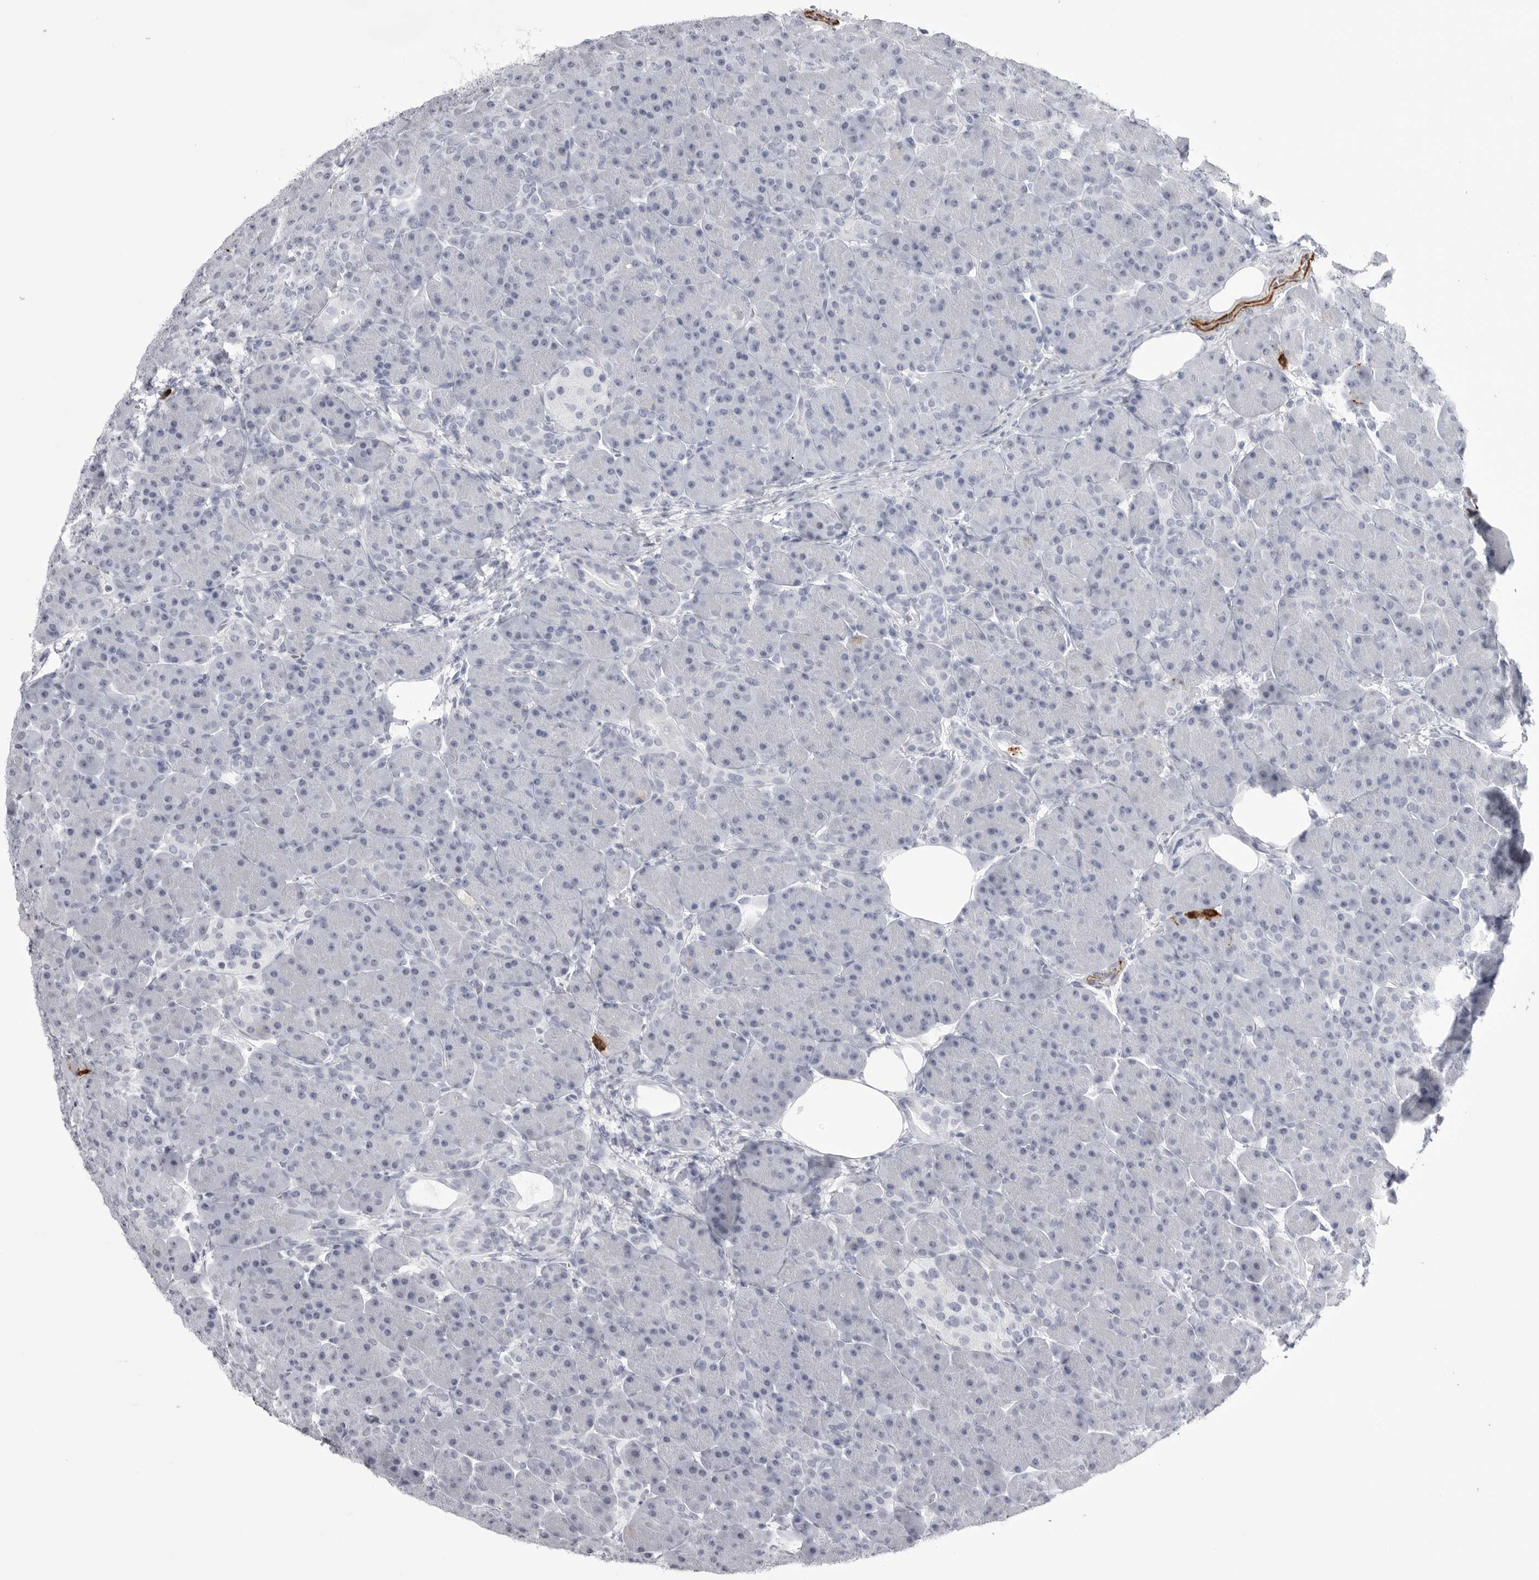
{"staining": {"intensity": "negative", "quantity": "none", "location": "none"}, "tissue": "pancreas", "cell_type": "Exocrine glandular cells", "image_type": "normal", "snomed": [{"axis": "morphology", "description": "Normal tissue, NOS"}, {"axis": "topography", "description": "Pancreas"}], "caption": "Exocrine glandular cells are negative for brown protein staining in benign pancreas. Brightfield microscopy of immunohistochemistry stained with DAB (brown) and hematoxylin (blue), captured at high magnification.", "gene": "COL26A1", "patient": {"sex": "male", "age": 63}}